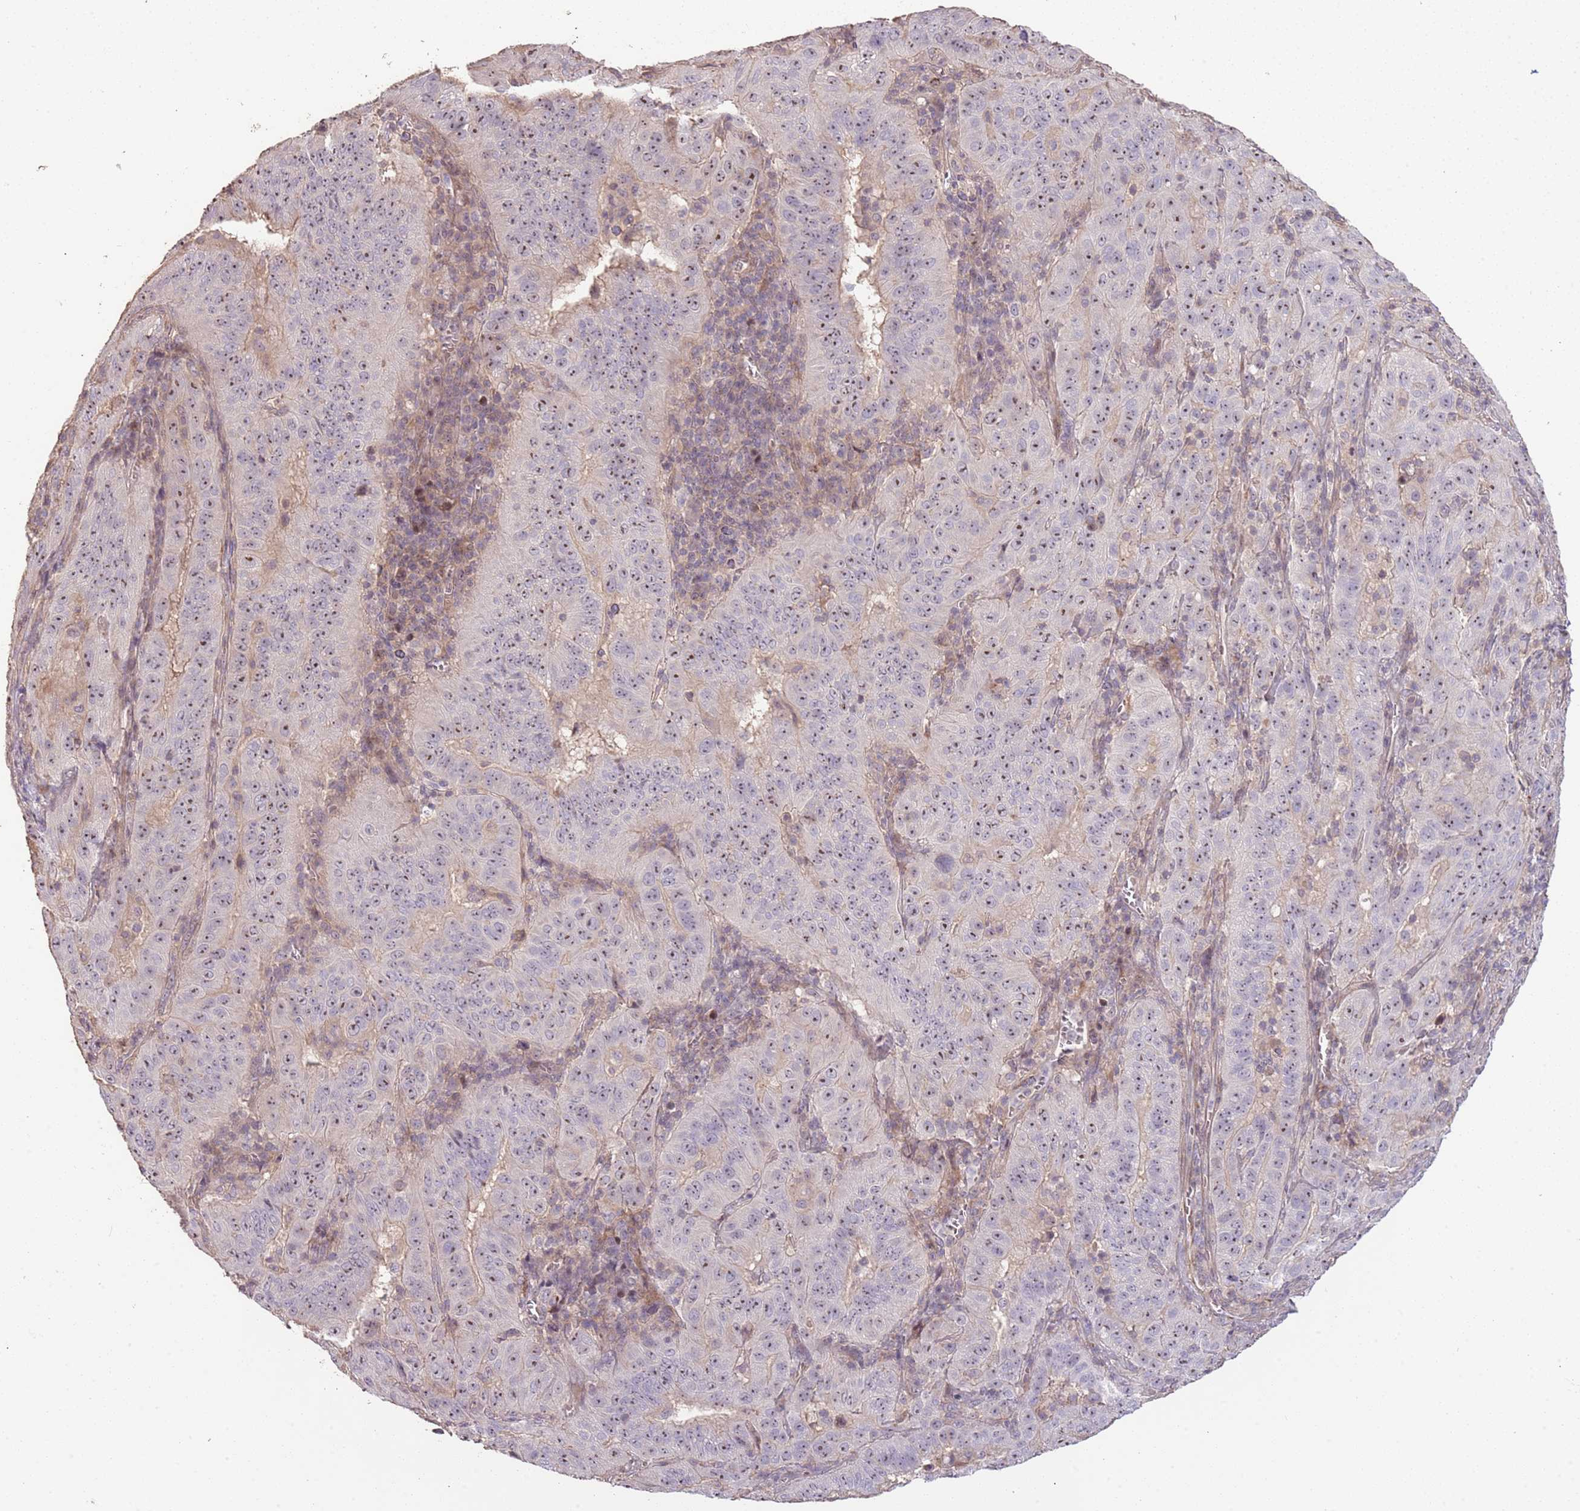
{"staining": {"intensity": "moderate", "quantity": ">75%", "location": "nuclear"}, "tissue": "pancreatic cancer", "cell_type": "Tumor cells", "image_type": "cancer", "snomed": [{"axis": "morphology", "description": "Adenocarcinoma, NOS"}, {"axis": "topography", "description": "Pancreas"}], "caption": "Tumor cells reveal medium levels of moderate nuclear staining in about >75% of cells in adenocarcinoma (pancreatic). (DAB (3,3'-diaminobenzidine) IHC, brown staining for protein, blue staining for nuclei).", "gene": "ADTRP", "patient": {"sex": "male", "age": 63}}